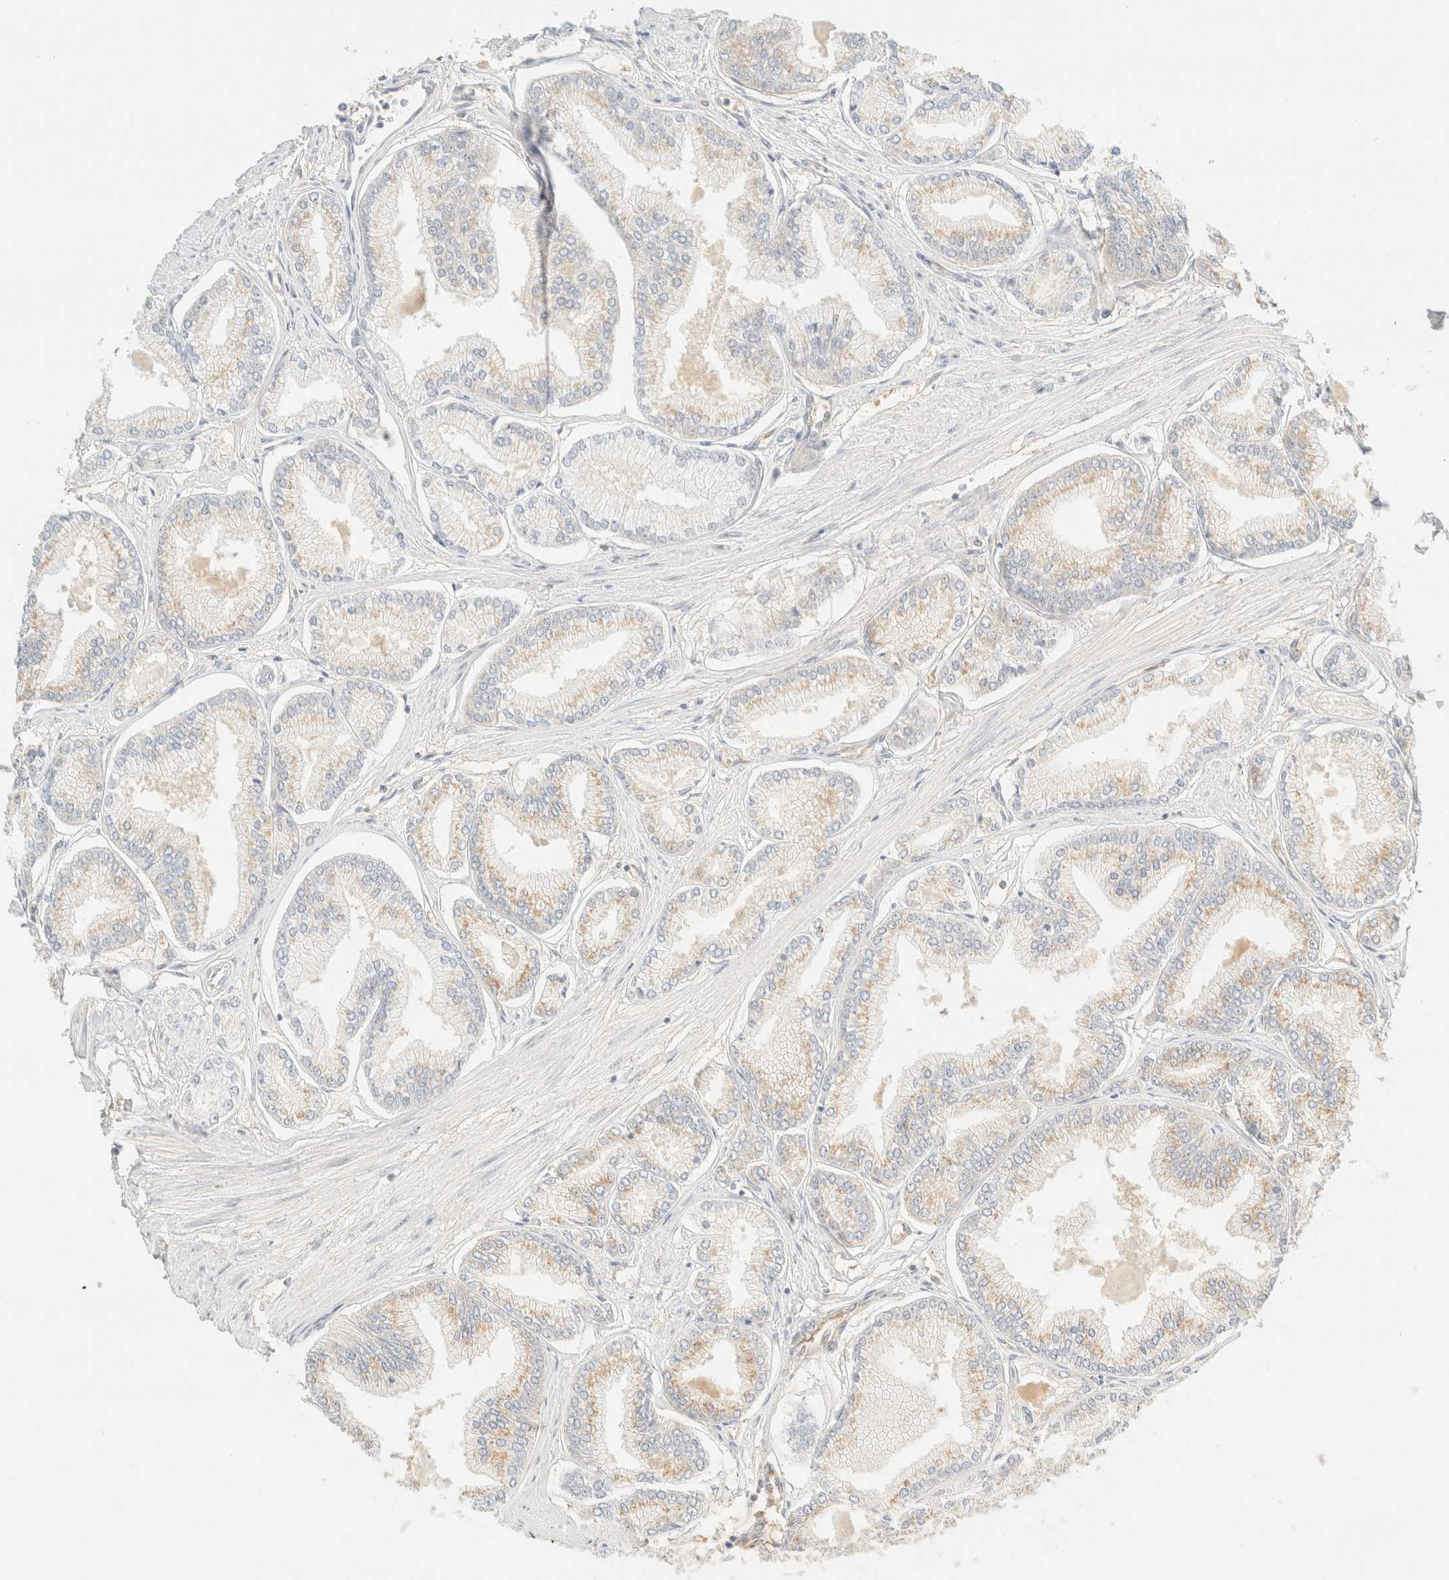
{"staining": {"intensity": "weak", "quantity": "25%-75%", "location": "cytoplasmic/membranous"}, "tissue": "prostate cancer", "cell_type": "Tumor cells", "image_type": "cancer", "snomed": [{"axis": "morphology", "description": "Adenocarcinoma, Low grade"}, {"axis": "topography", "description": "Prostate"}], "caption": "Brown immunohistochemical staining in prostate low-grade adenocarcinoma displays weak cytoplasmic/membranous staining in approximately 25%-75% of tumor cells. Nuclei are stained in blue.", "gene": "FHOD1", "patient": {"sex": "male", "age": 52}}